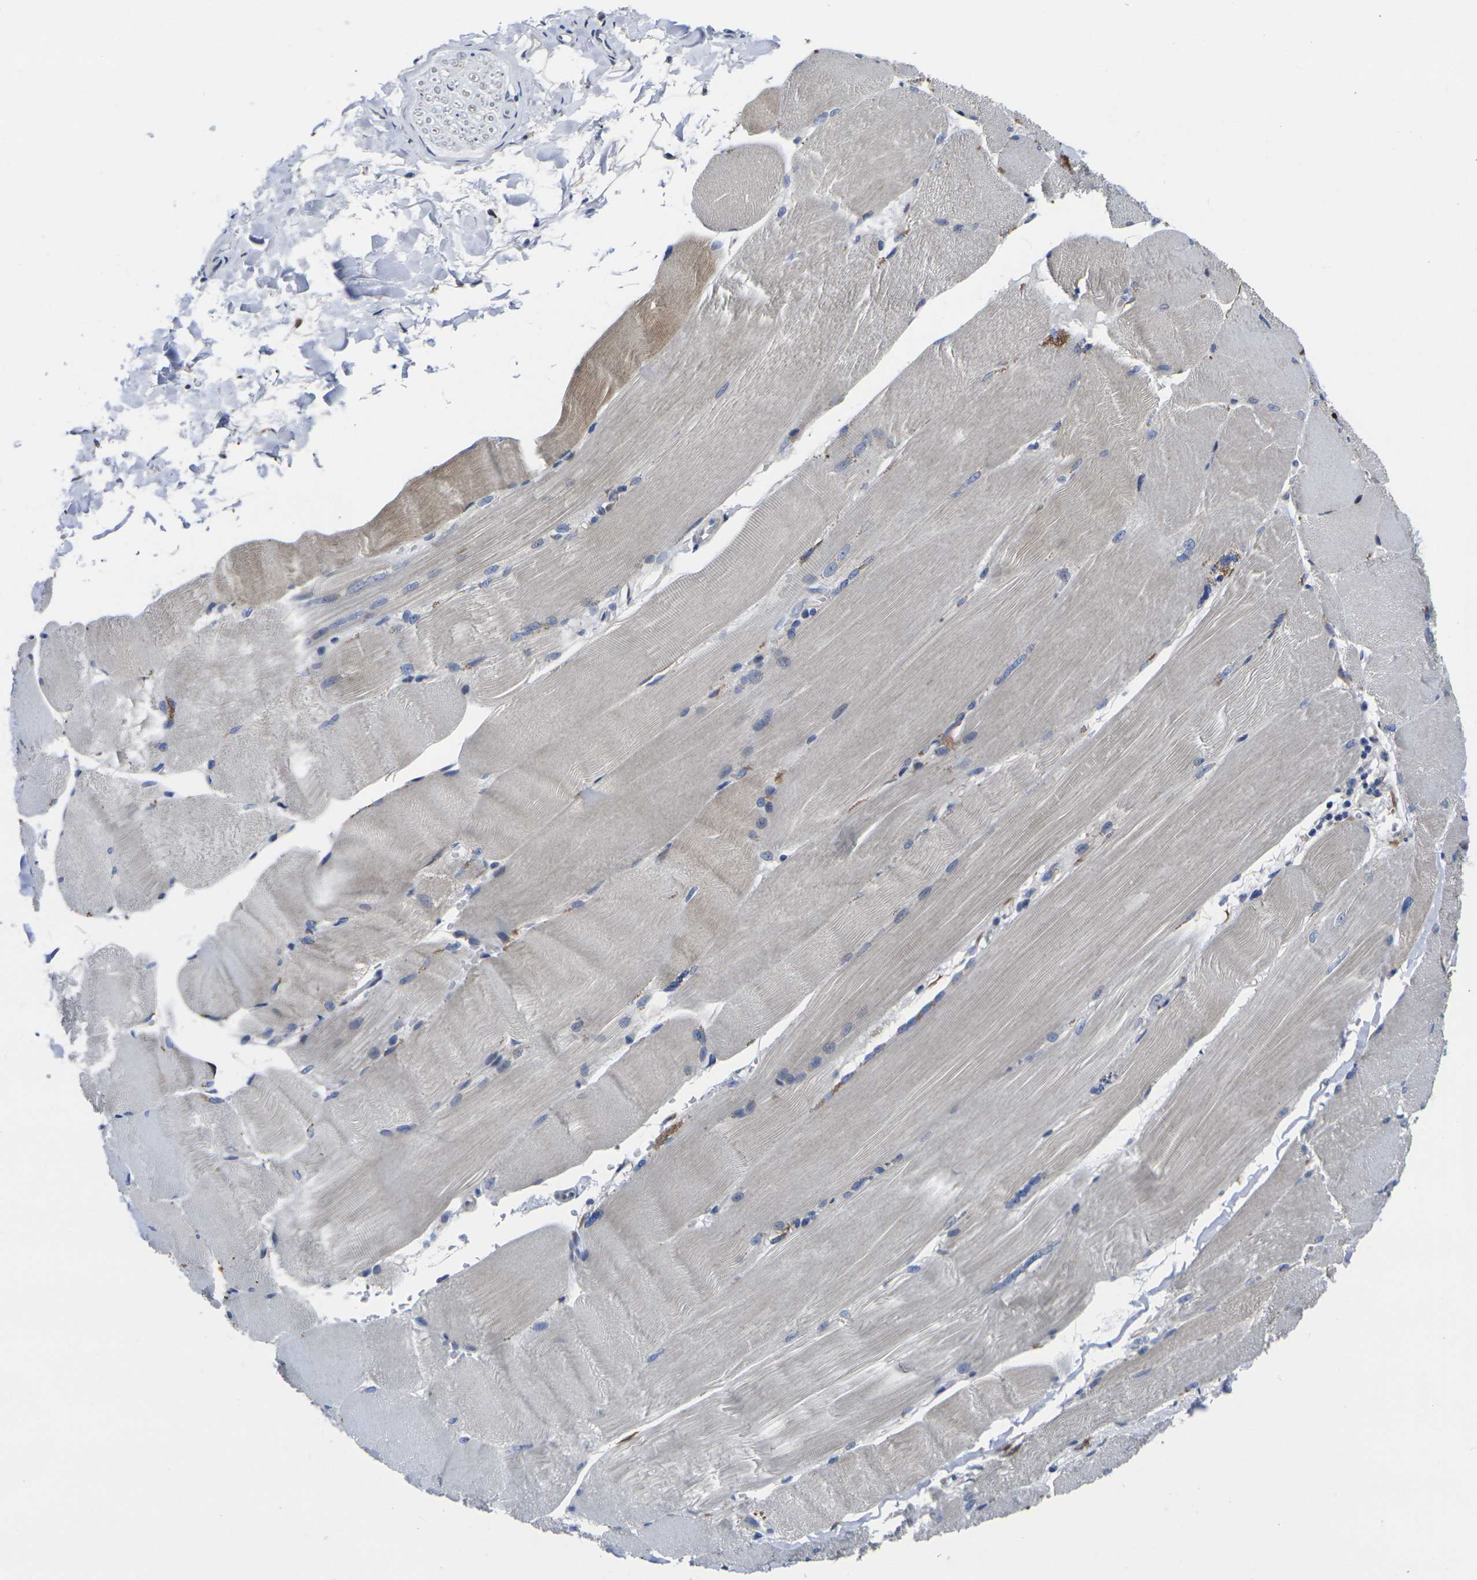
{"staining": {"intensity": "weak", "quantity": "<25%", "location": "cytoplasmic/membranous"}, "tissue": "skeletal muscle", "cell_type": "Myocytes", "image_type": "normal", "snomed": [{"axis": "morphology", "description": "Normal tissue, NOS"}, {"axis": "topography", "description": "Skin"}, {"axis": "topography", "description": "Skeletal muscle"}], "caption": "A high-resolution histopathology image shows immunohistochemistry staining of normal skeletal muscle, which demonstrates no significant positivity in myocytes. (IHC, brightfield microscopy, high magnification).", "gene": "CYP2C8", "patient": {"sex": "male", "age": 83}}